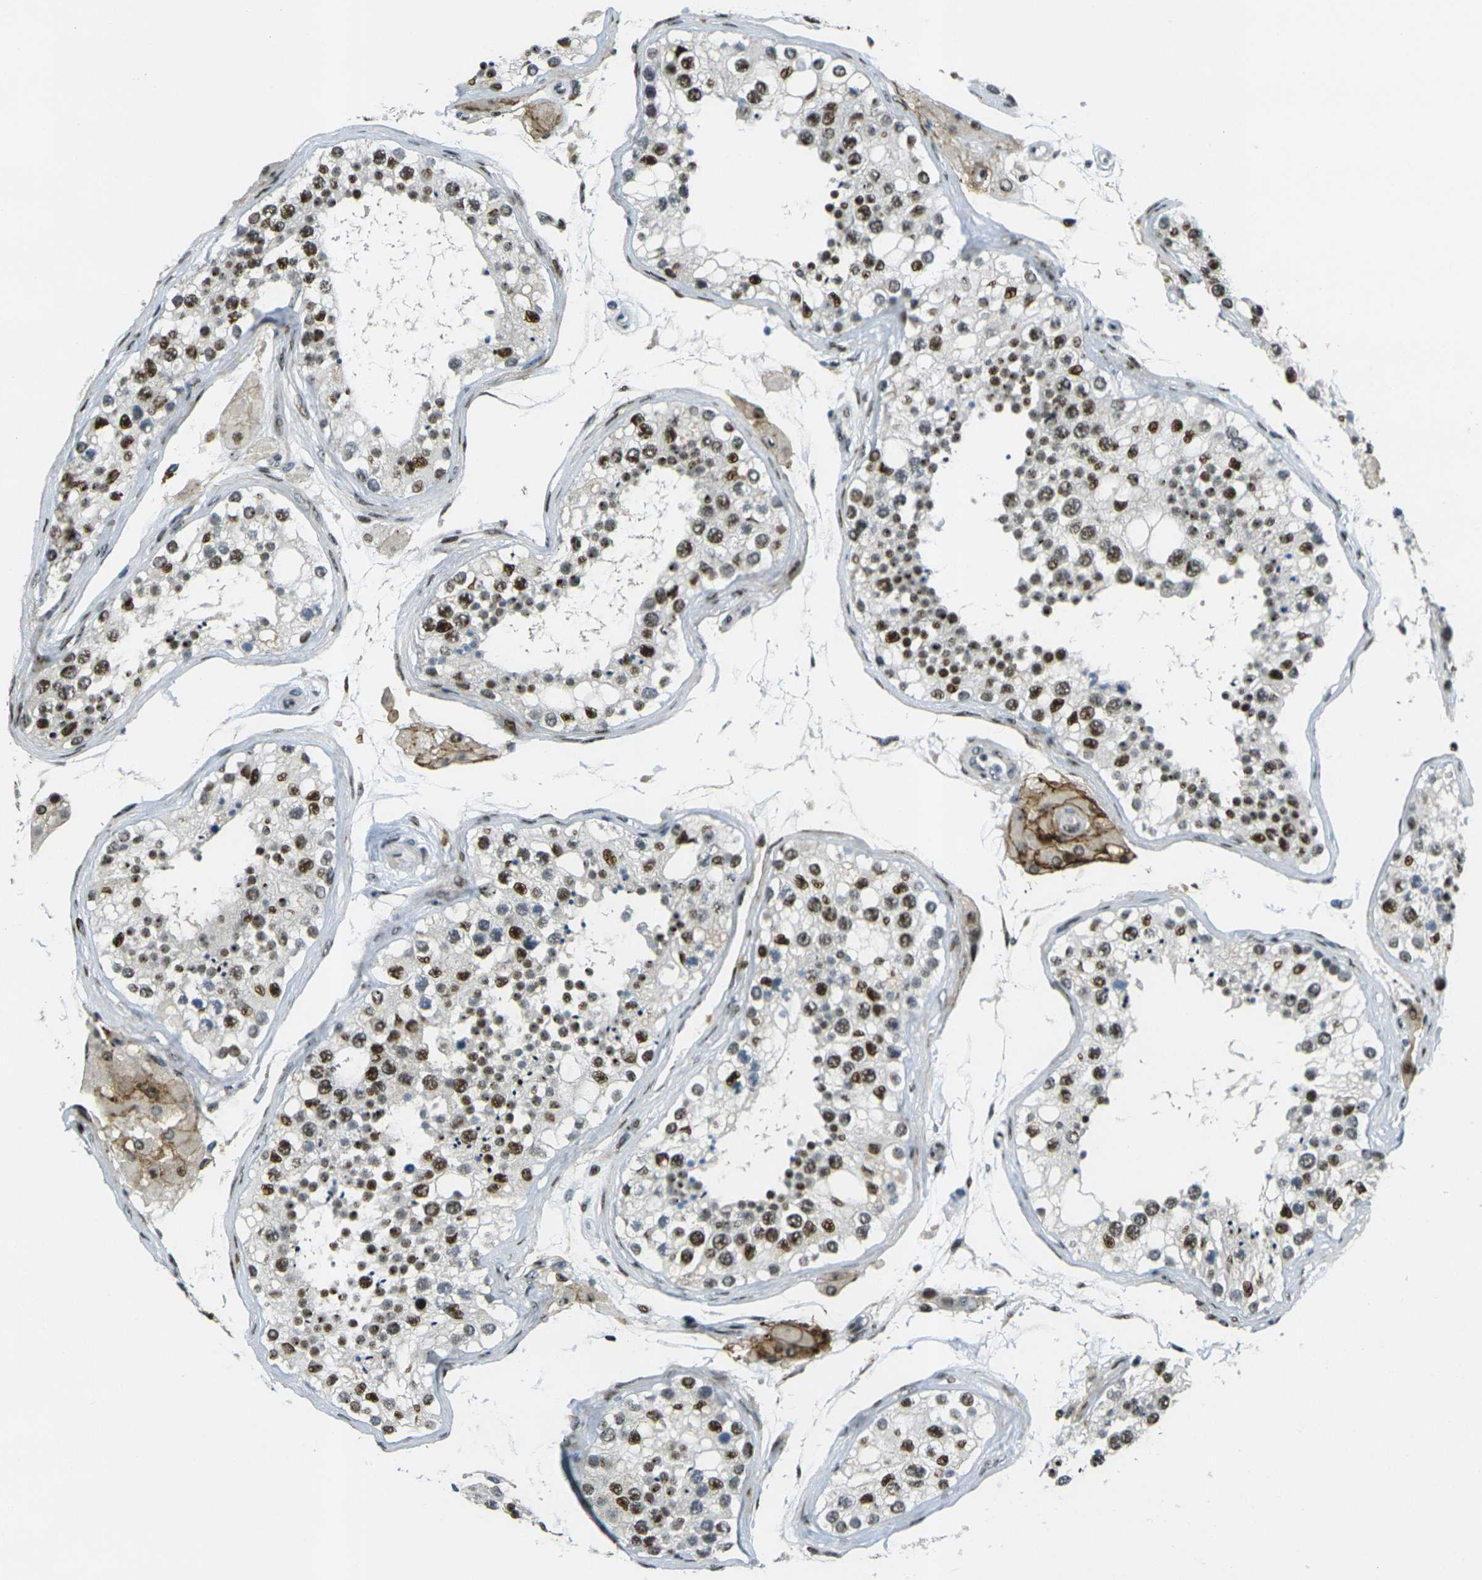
{"staining": {"intensity": "strong", "quantity": ">75%", "location": "nuclear"}, "tissue": "testis", "cell_type": "Cells in seminiferous ducts", "image_type": "normal", "snomed": [{"axis": "morphology", "description": "Normal tissue, NOS"}, {"axis": "topography", "description": "Testis"}], "caption": "Strong nuclear positivity for a protein is seen in approximately >75% of cells in seminiferous ducts of normal testis using immunohistochemistry (IHC).", "gene": "UBE2C", "patient": {"sex": "male", "age": 68}}